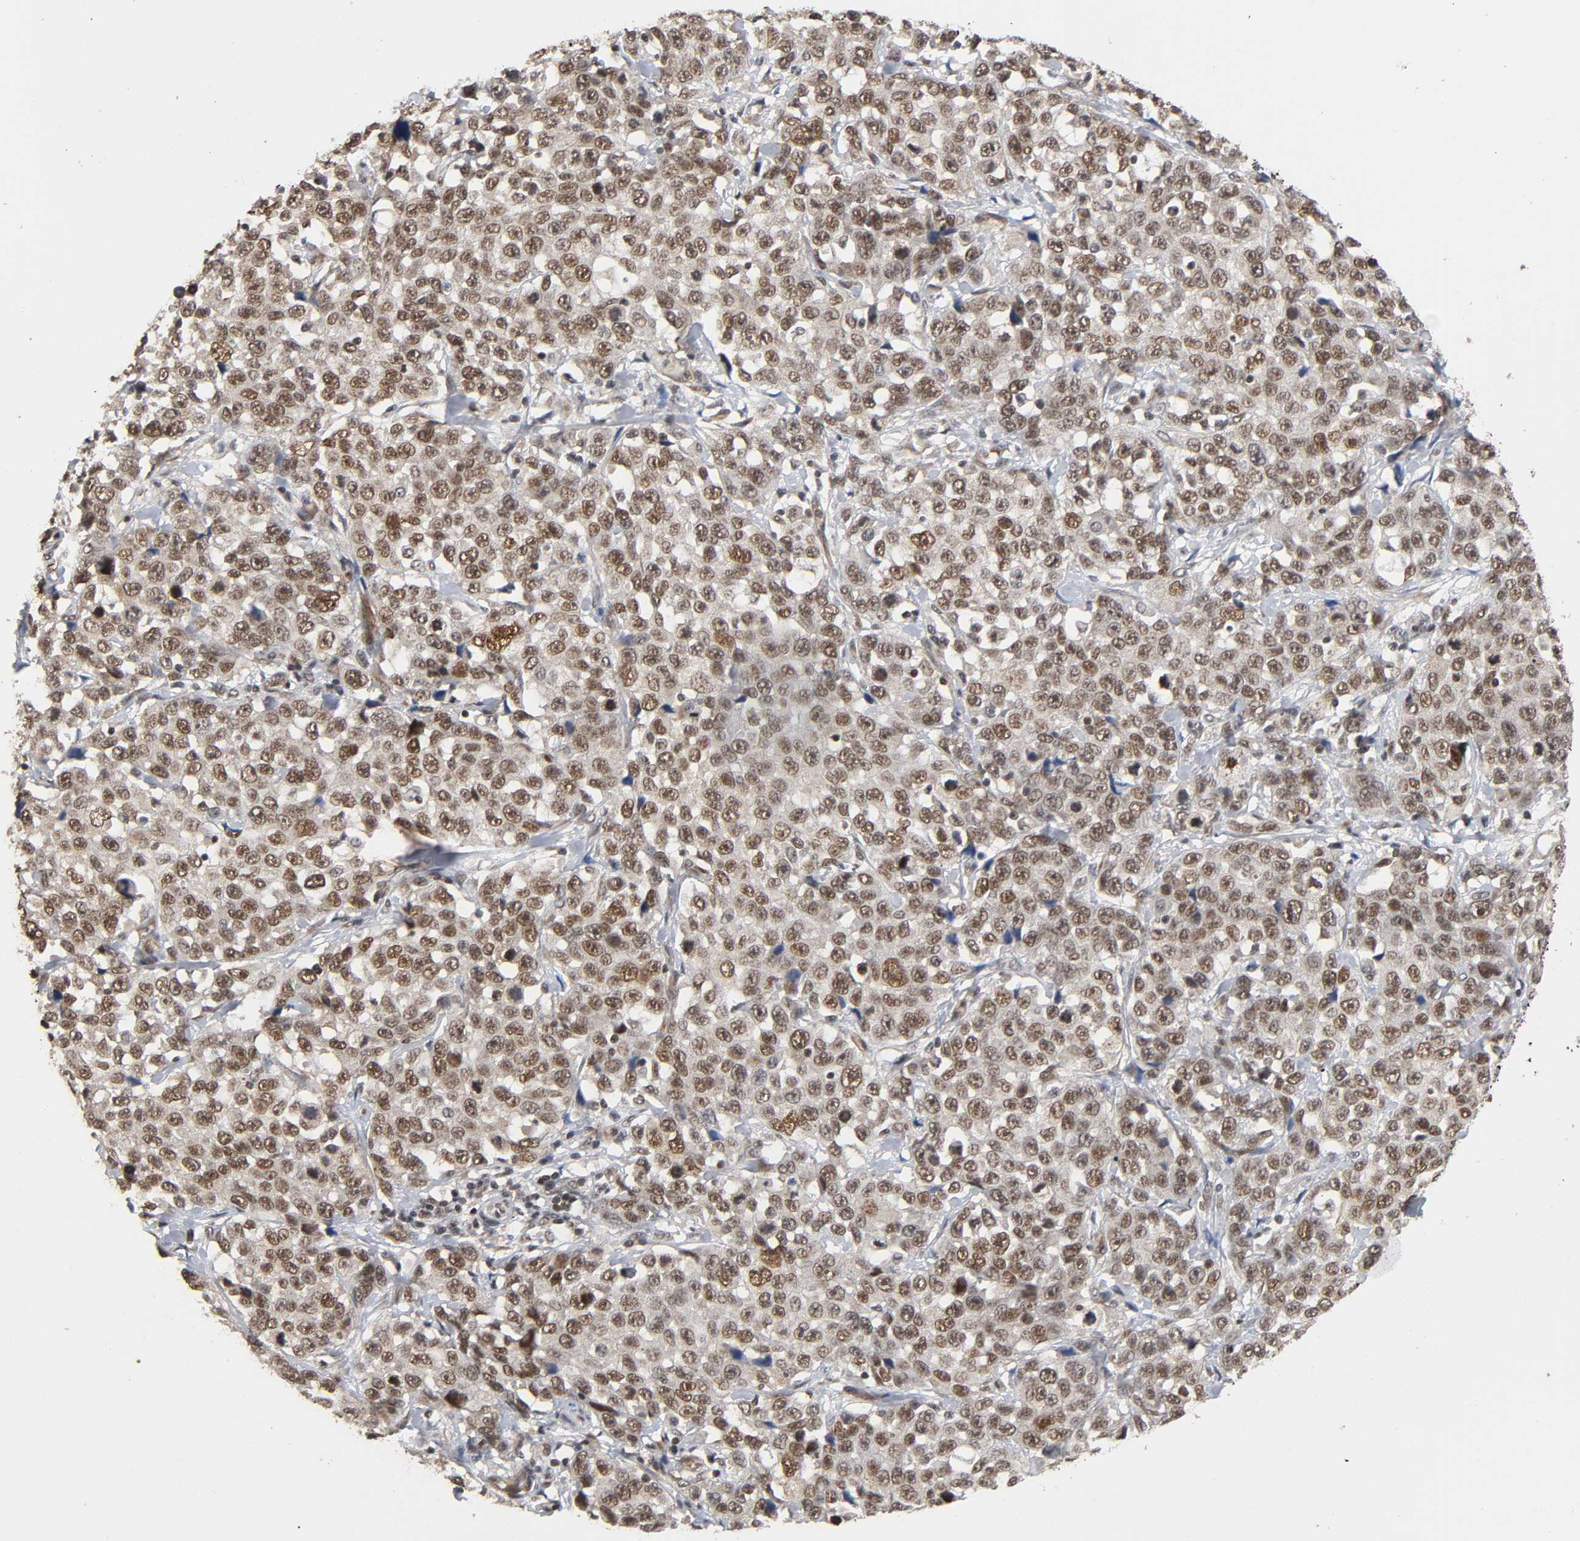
{"staining": {"intensity": "strong", "quantity": "25%-75%", "location": "cytoplasmic/membranous,nuclear"}, "tissue": "stomach cancer", "cell_type": "Tumor cells", "image_type": "cancer", "snomed": [{"axis": "morphology", "description": "Normal tissue, NOS"}, {"axis": "morphology", "description": "Adenocarcinoma, NOS"}, {"axis": "topography", "description": "Stomach"}], "caption": "High-power microscopy captured an immunohistochemistry photomicrograph of stomach cancer (adenocarcinoma), revealing strong cytoplasmic/membranous and nuclear staining in approximately 25%-75% of tumor cells. (brown staining indicates protein expression, while blue staining denotes nuclei).", "gene": "ZNF384", "patient": {"sex": "male", "age": 48}}